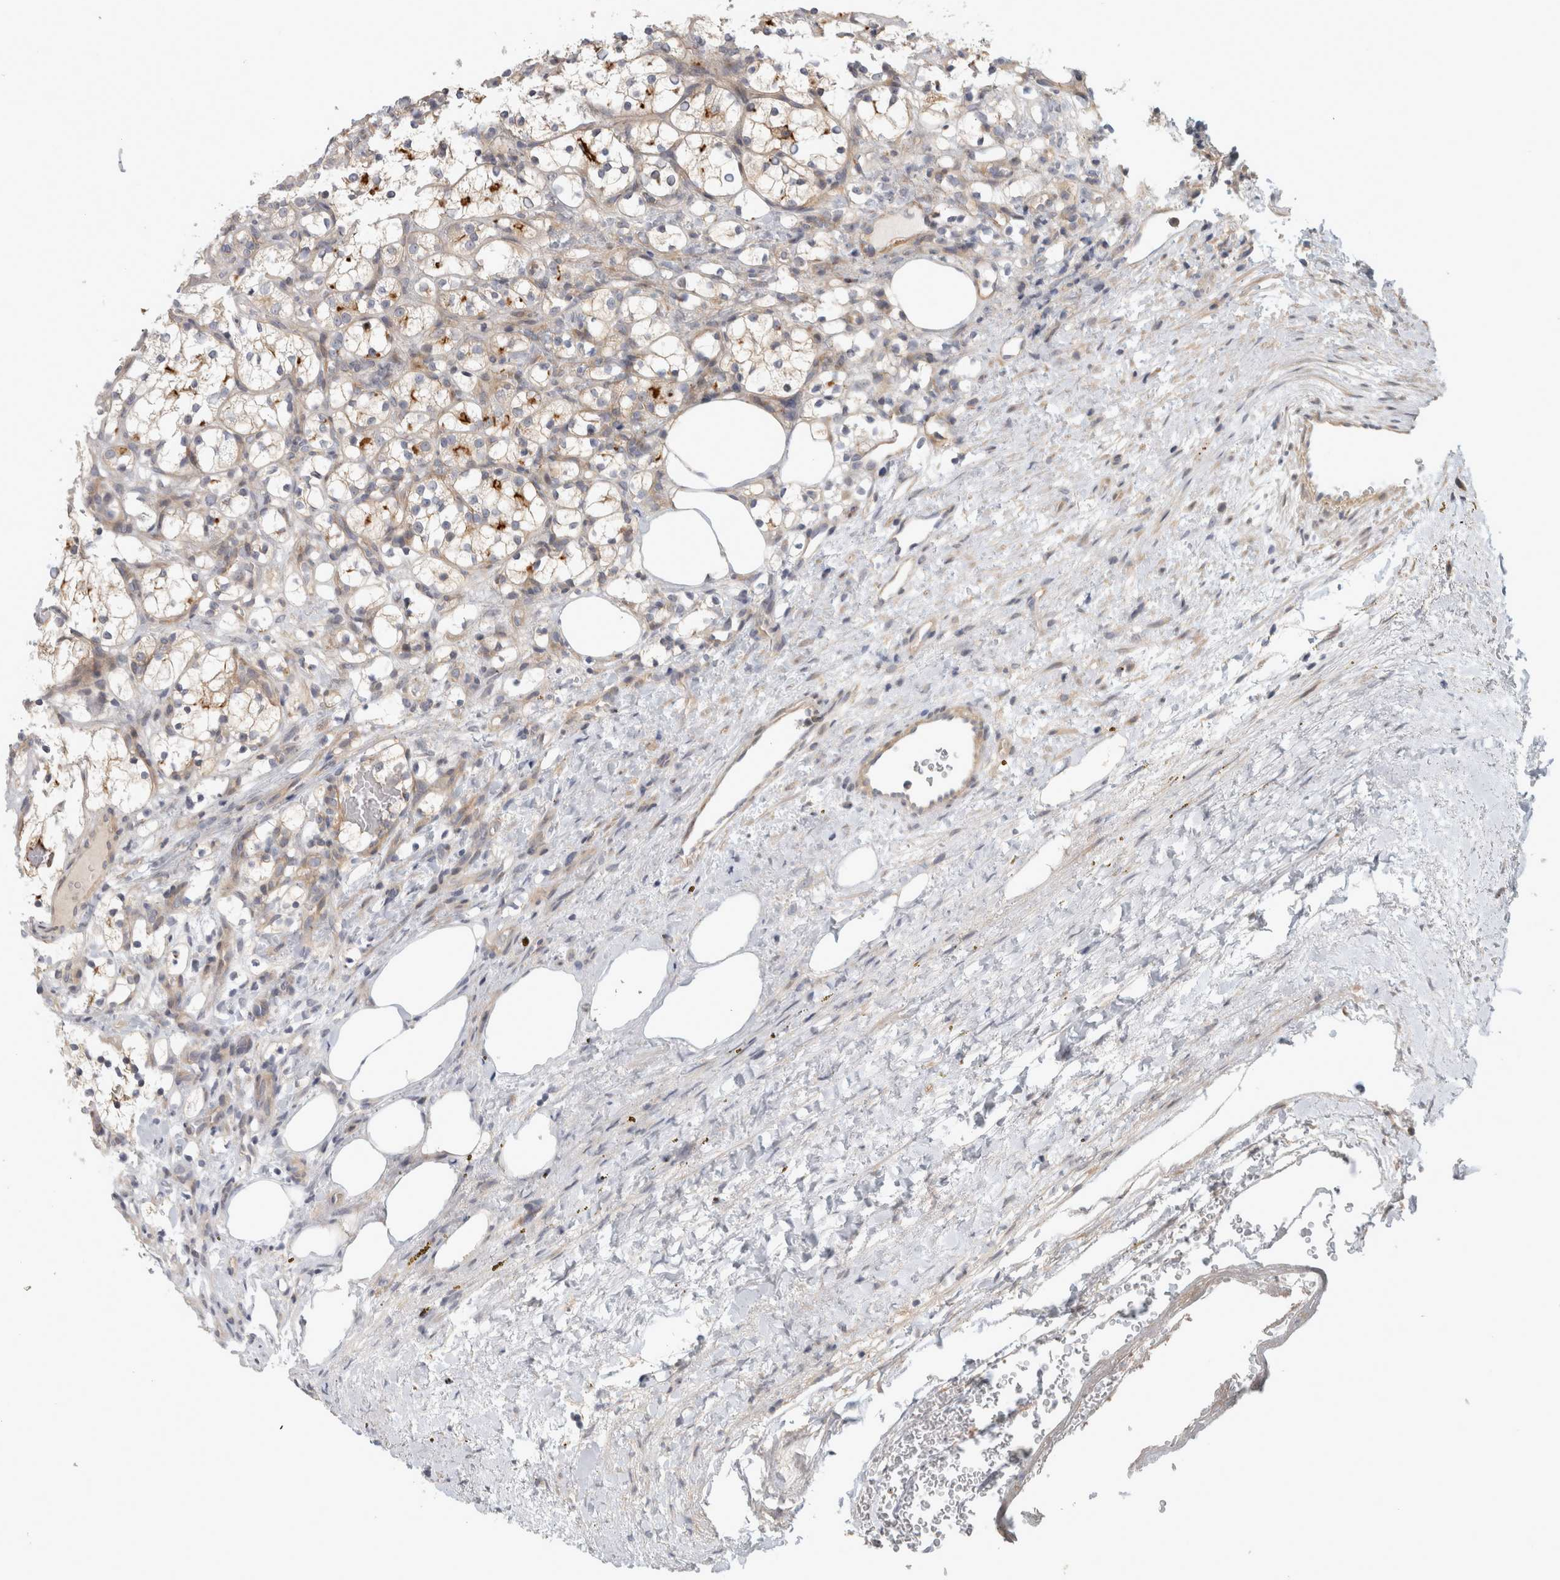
{"staining": {"intensity": "moderate", "quantity": "<25%", "location": "cytoplasmic/membranous"}, "tissue": "renal cancer", "cell_type": "Tumor cells", "image_type": "cancer", "snomed": [{"axis": "morphology", "description": "Adenocarcinoma, NOS"}, {"axis": "topography", "description": "Kidney"}], "caption": "A brown stain highlights moderate cytoplasmic/membranous staining of a protein in renal cancer (adenocarcinoma) tumor cells.", "gene": "ZNF804B", "patient": {"sex": "female", "age": 69}}